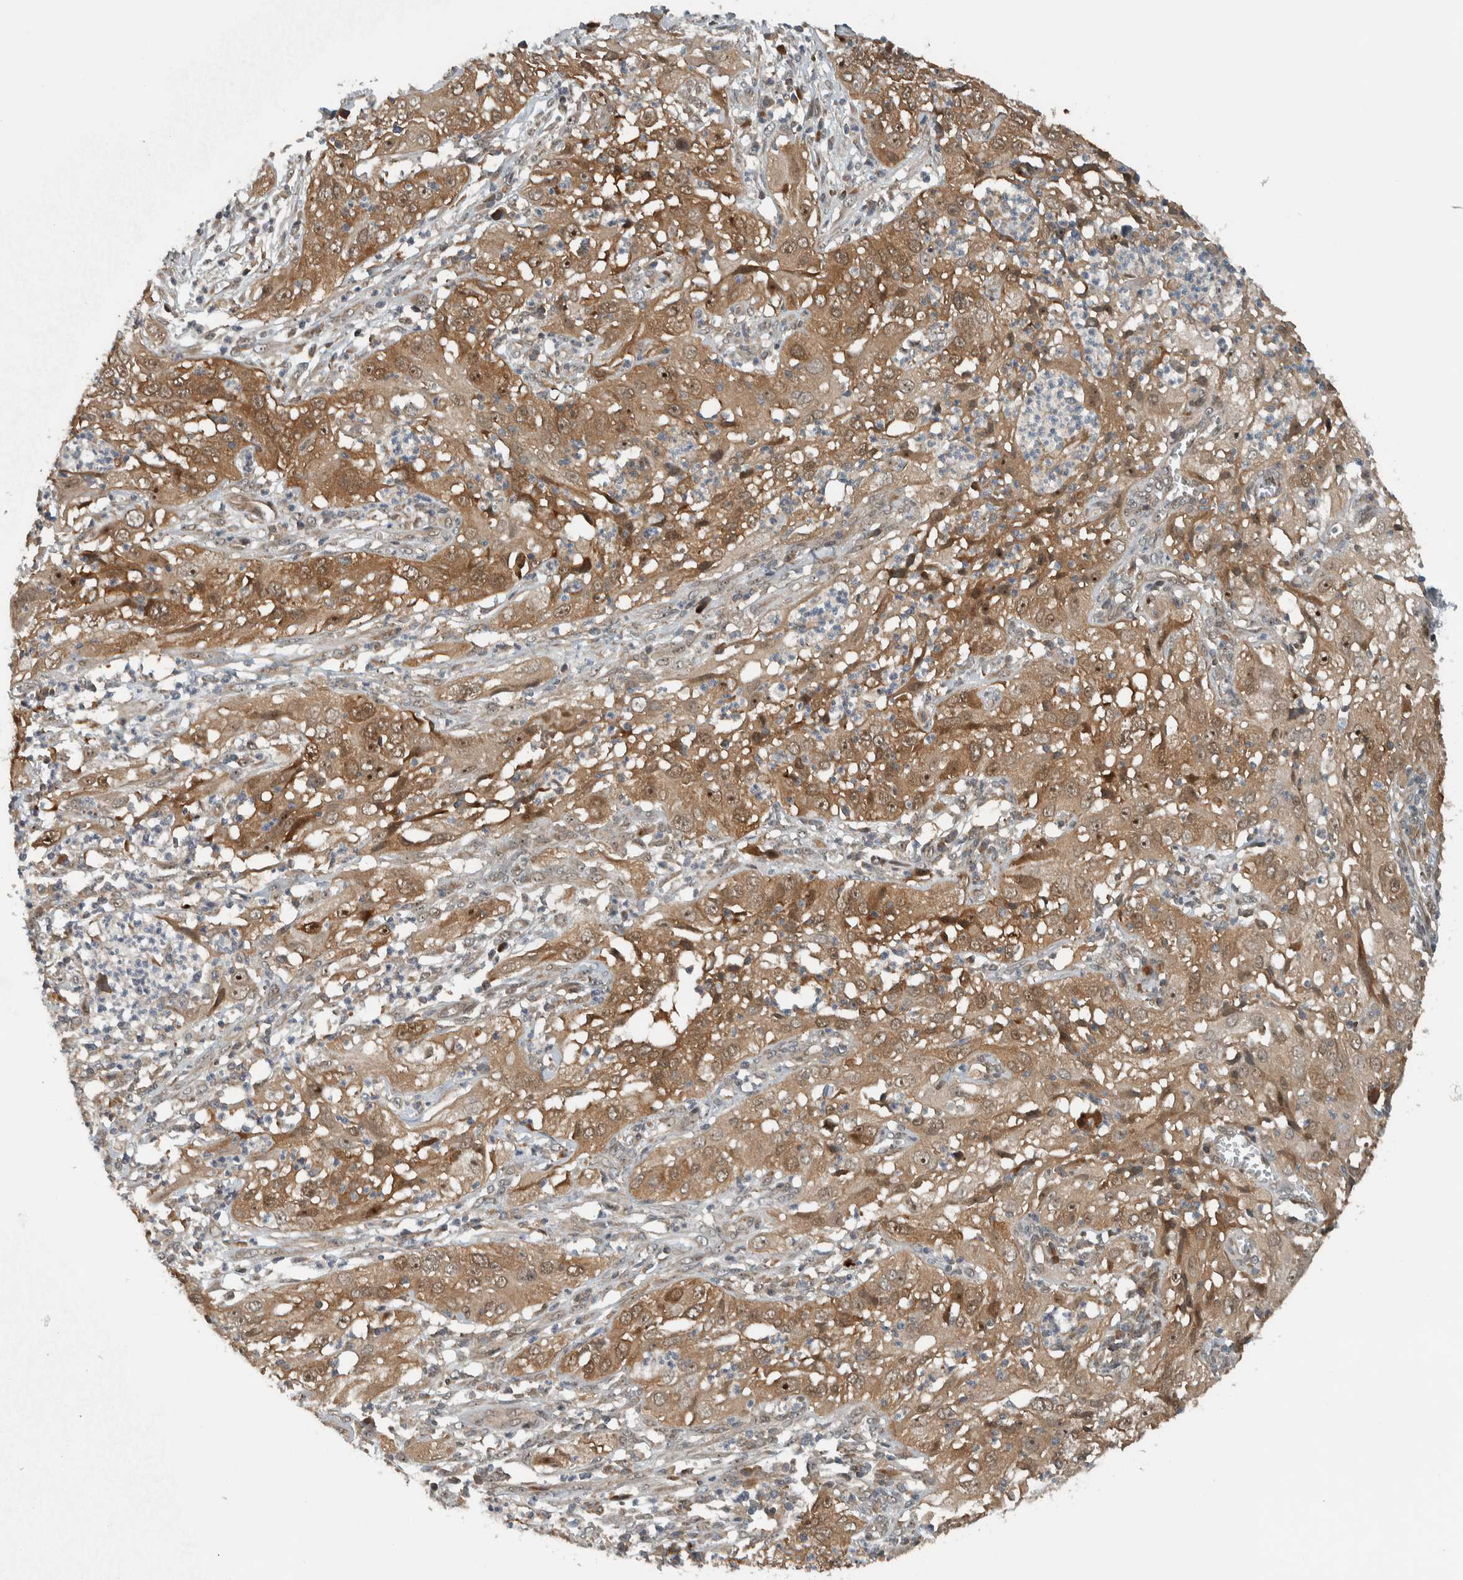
{"staining": {"intensity": "moderate", "quantity": ">75%", "location": "cytoplasmic/membranous,nuclear"}, "tissue": "cervical cancer", "cell_type": "Tumor cells", "image_type": "cancer", "snomed": [{"axis": "morphology", "description": "Squamous cell carcinoma, NOS"}, {"axis": "topography", "description": "Cervix"}], "caption": "Immunohistochemical staining of human squamous cell carcinoma (cervical) shows medium levels of moderate cytoplasmic/membranous and nuclear protein positivity in approximately >75% of tumor cells. The protein of interest is stained brown, and the nuclei are stained in blue (DAB (3,3'-diaminobenzidine) IHC with brightfield microscopy, high magnification).", "gene": "XPO5", "patient": {"sex": "female", "age": 32}}